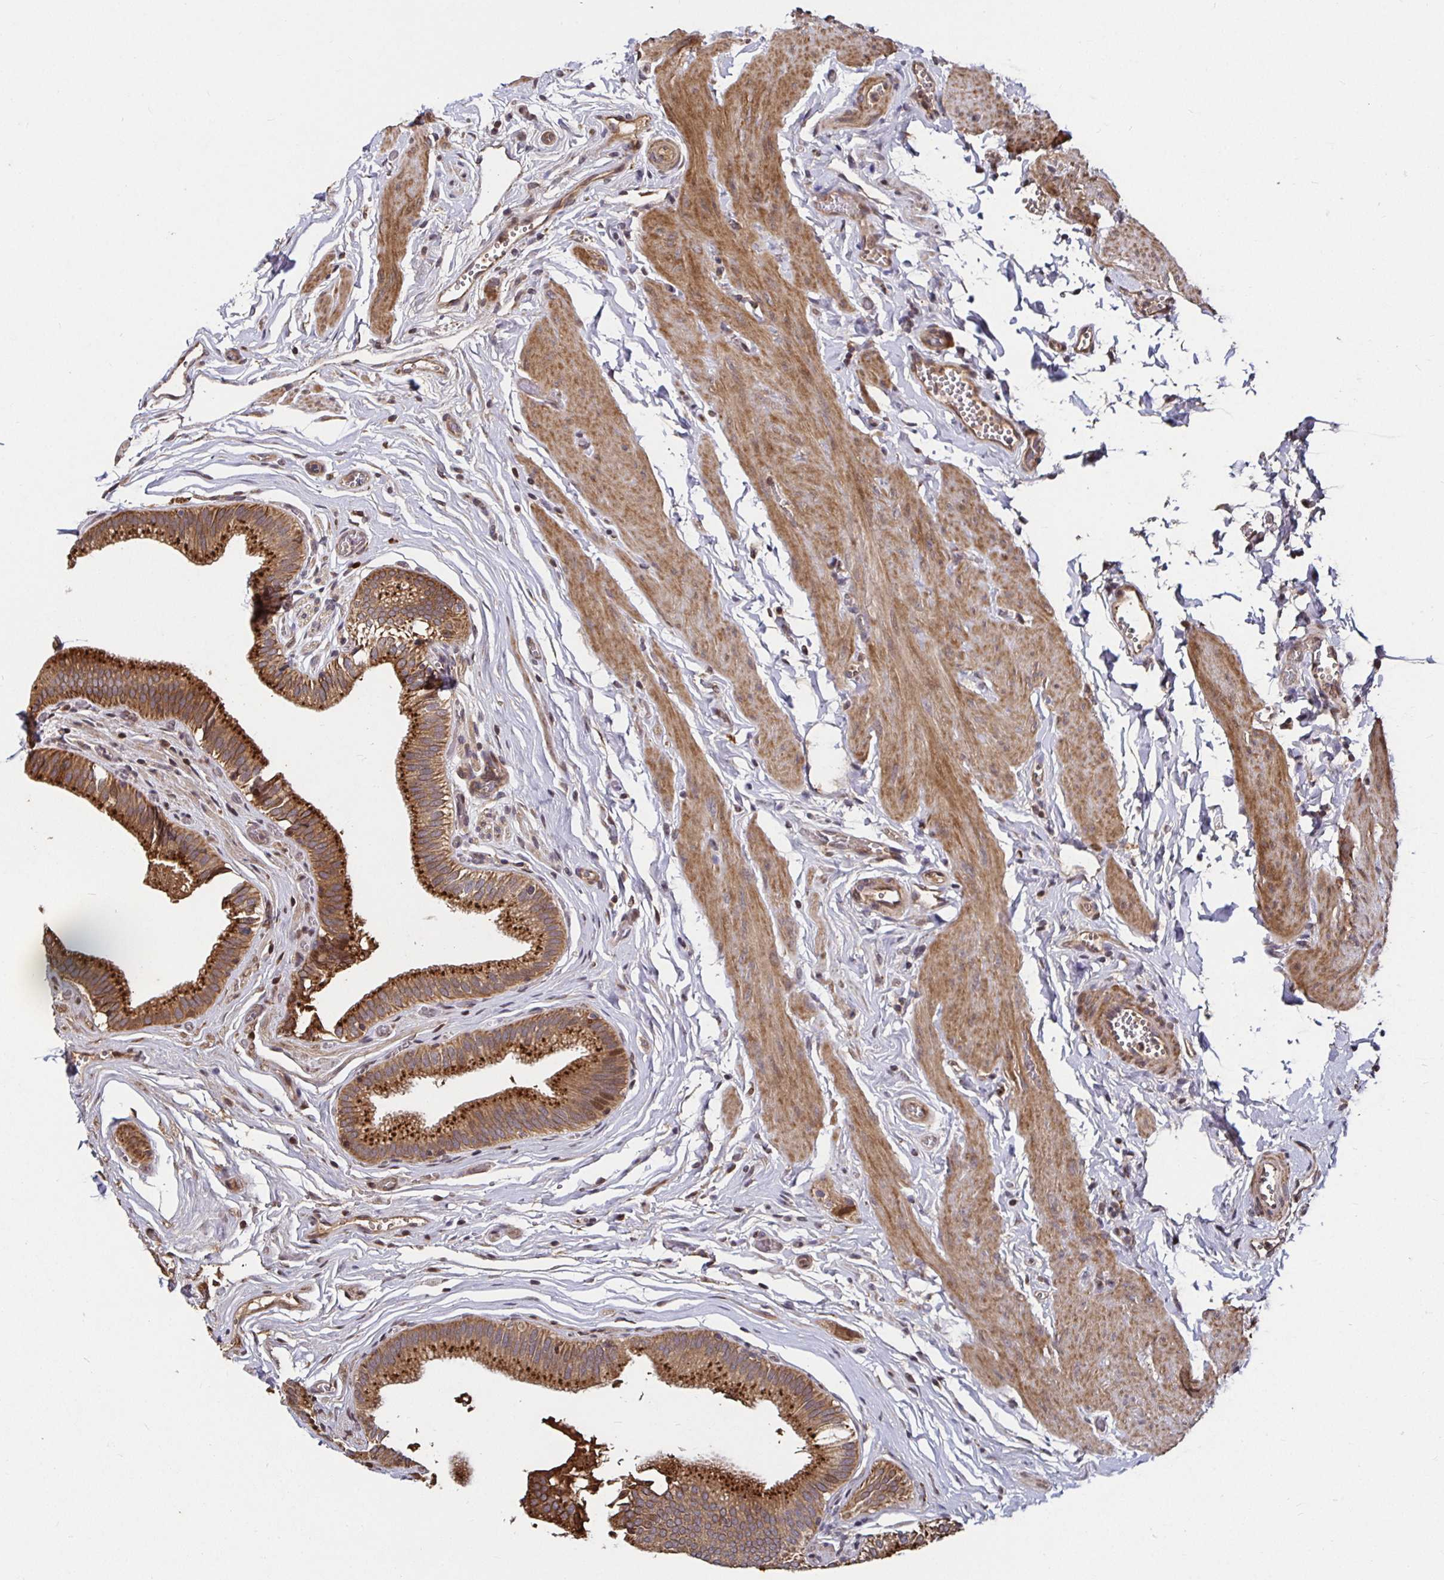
{"staining": {"intensity": "strong", "quantity": ">75%", "location": "cytoplasmic/membranous"}, "tissue": "gallbladder", "cell_type": "Glandular cells", "image_type": "normal", "snomed": [{"axis": "morphology", "description": "Normal tissue, NOS"}, {"axis": "topography", "description": "Gallbladder"}, {"axis": "topography", "description": "Peripheral nerve tissue"}], "caption": "Unremarkable gallbladder shows strong cytoplasmic/membranous expression in approximately >75% of glandular cells The protein of interest is stained brown, and the nuclei are stained in blue (DAB (3,3'-diaminobenzidine) IHC with brightfield microscopy, high magnification)..", "gene": "SMYD3", "patient": {"sex": "male", "age": 17}}